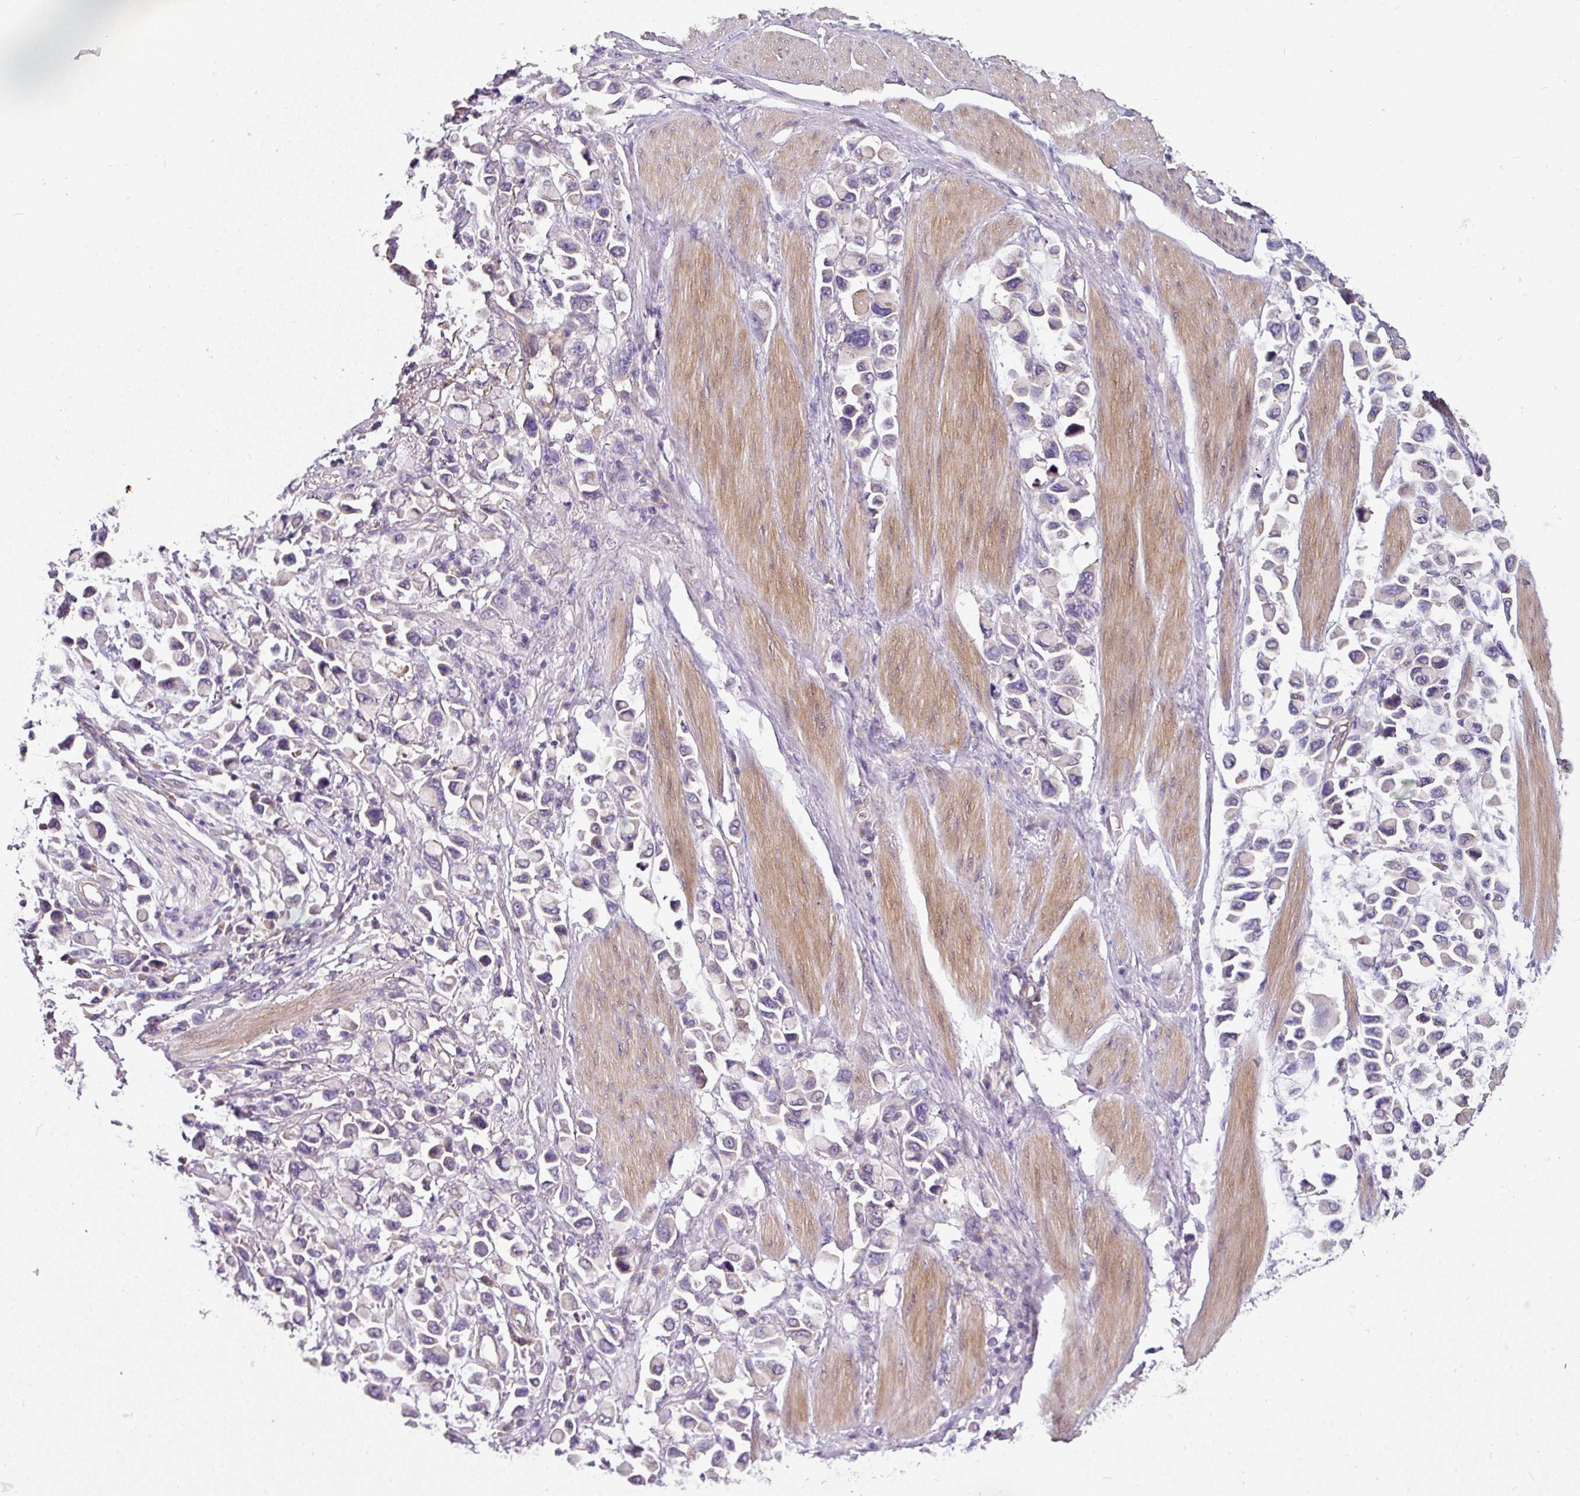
{"staining": {"intensity": "negative", "quantity": "none", "location": "none"}, "tissue": "stomach cancer", "cell_type": "Tumor cells", "image_type": "cancer", "snomed": [{"axis": "morphology", "description": "Adenocarcinoma, NOS"}, {"axis": "topography", "description": "Stomach"}], "caption": "This histopathology image is of stomach adenocarcinoma stained with IHC to label a protein in brown with the nuclei are counter-stained blue. There is no expression in tumor cells.", "gene": "C4orf48", "patient": {"sex": "female", "age": 81}}